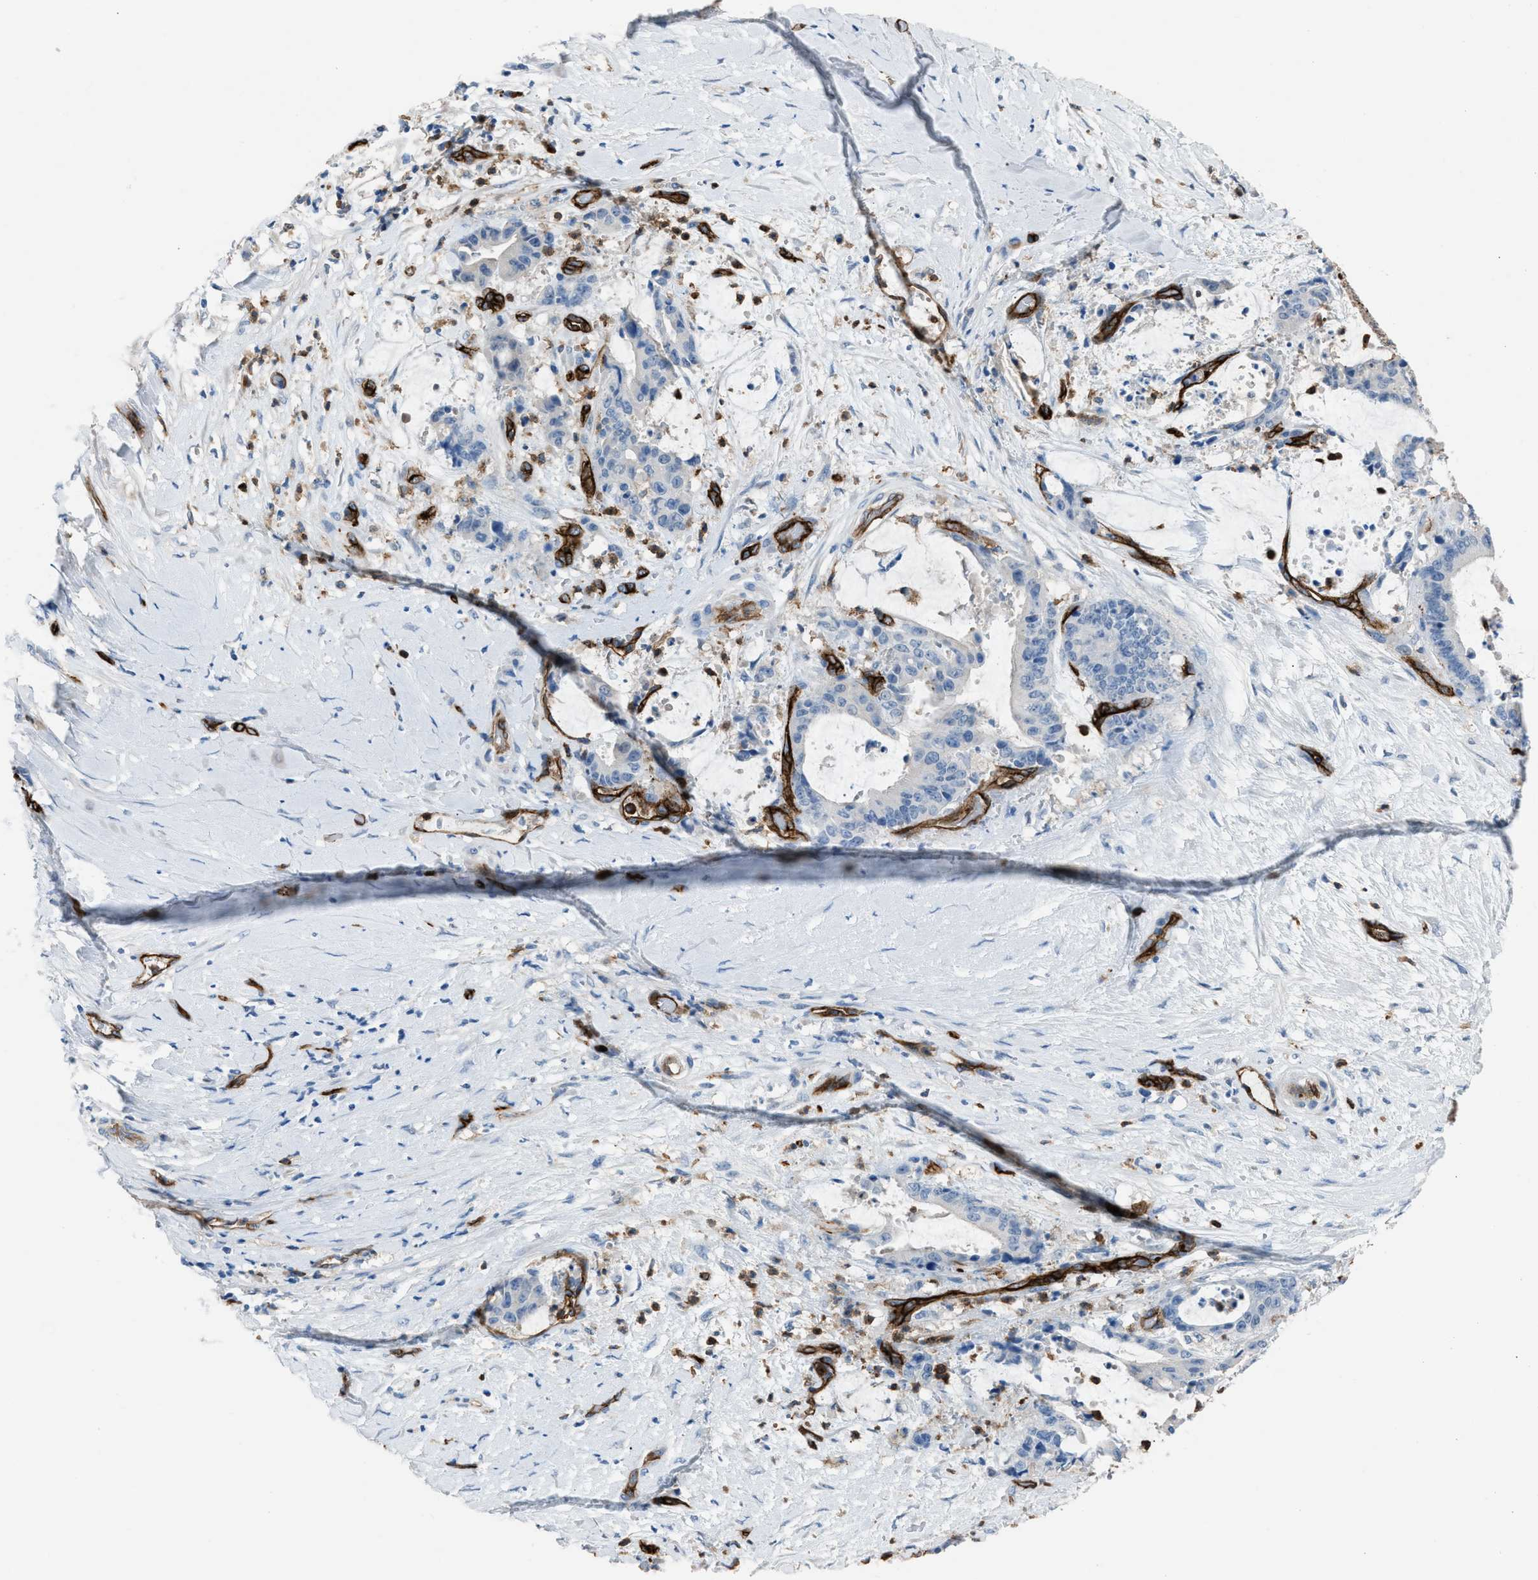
{"staining": {"intensity": "negative", "quantity": "none", "location": "none"}, "tissue": "liver cancer", "cell_type": "Tumor cells", "image_type": "cancer", "snomed": [{"axis": "morphology", "description": "Normal tissue, NOS"}, {"axis": "morphology", "description": "Cholangiocarcinoma"}, {"axis": "topography", "description": "Liver"}, {"axis": "topography", "description": "Peripheral nerve tissue"}], "caption": "A photomicrograph of human liver cancer (cholangiocarcinoma) is negative for staining in tumor cells. (Brightfield microscopy of DAB immunohistochemistry (IHC) at high magnification).", "gene": "DYSF", "patient": {"sex": "female", "age": 73}}